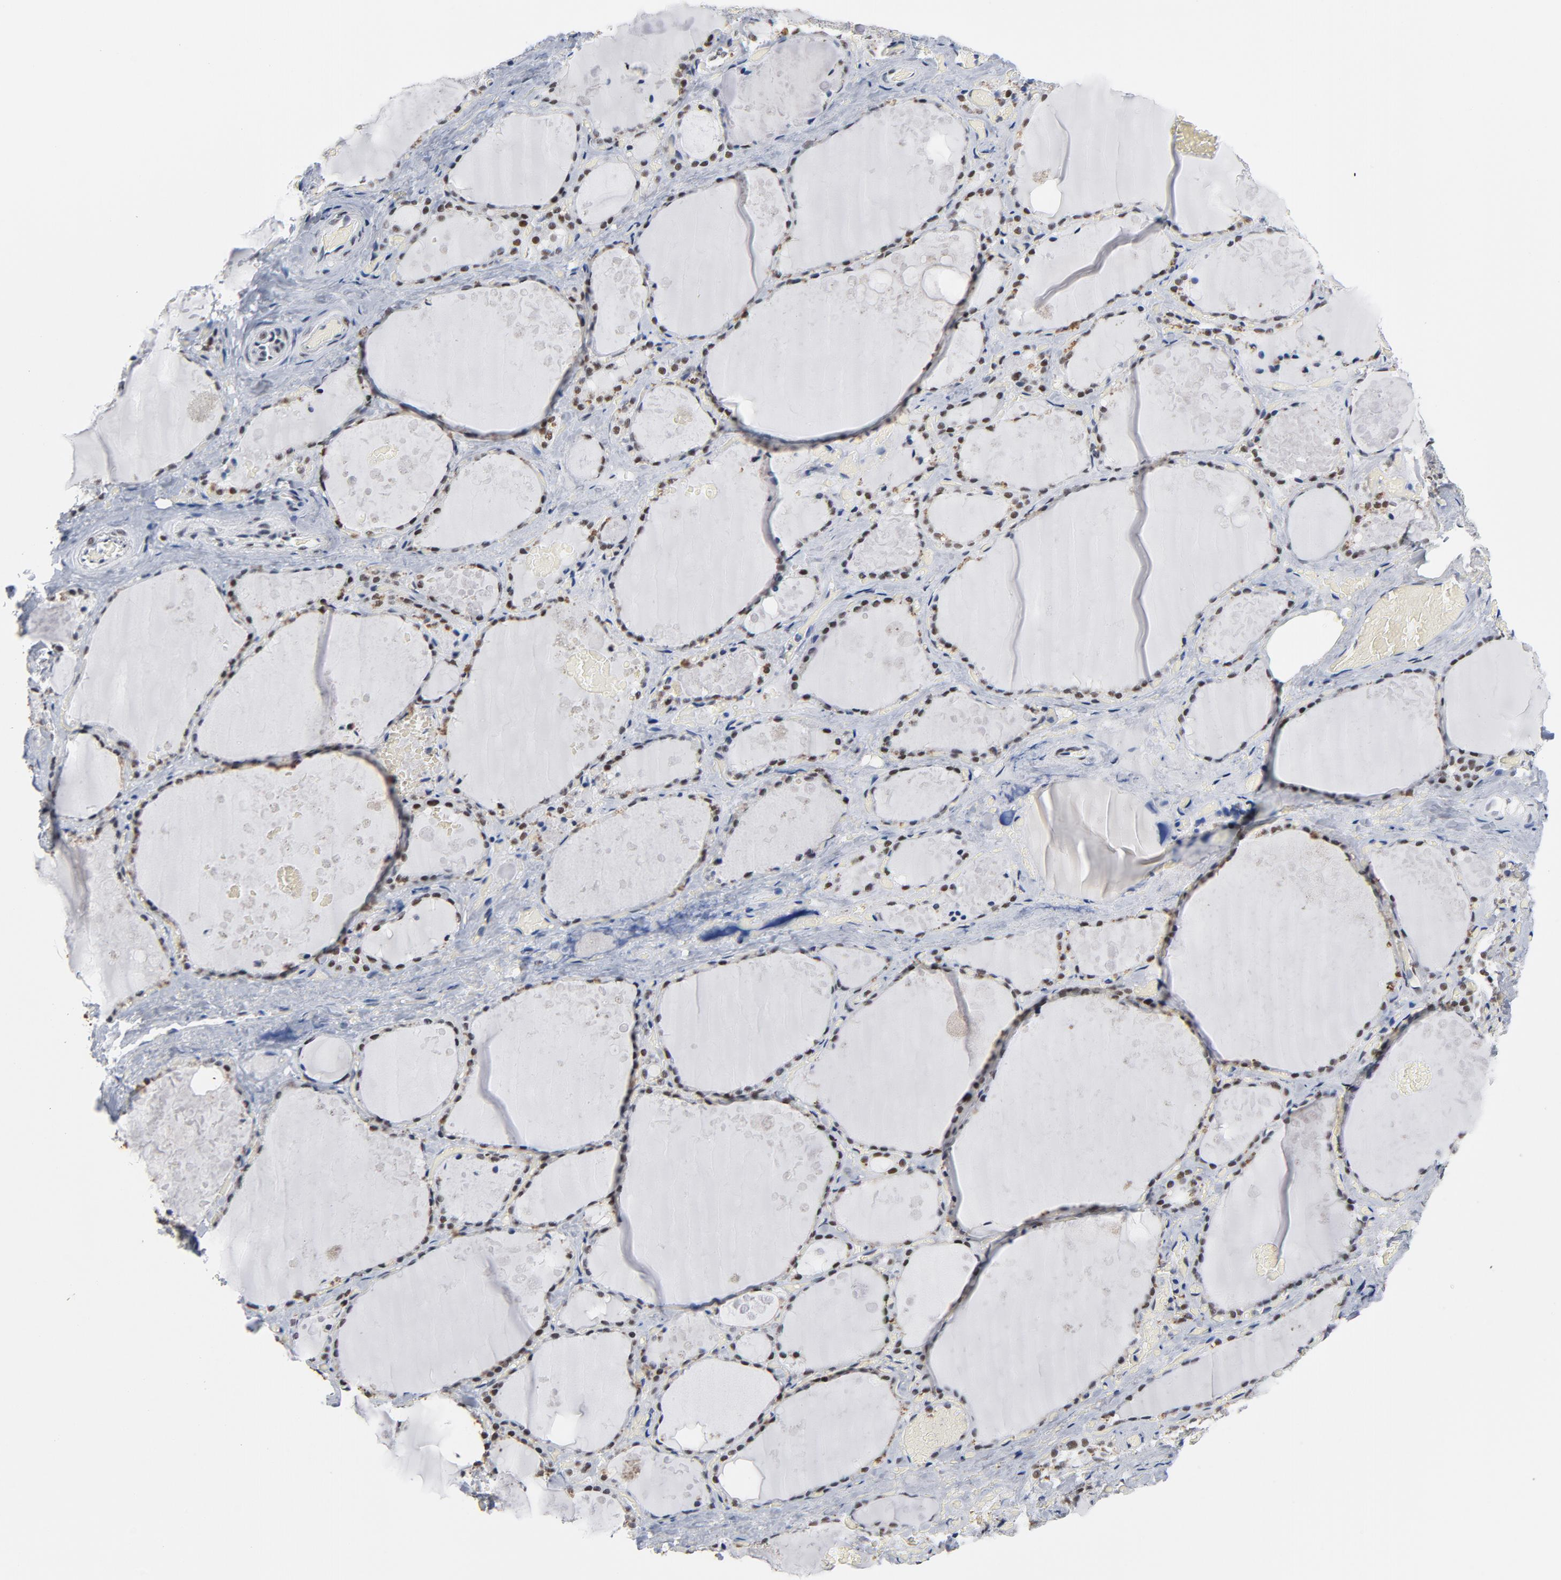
{"staining": {"intensity": "strong", "quantity": ">75%", "location": "nuclear"}, "tissue": "thyroid gland", "cell_type": "Glandular cells", "image_type": "normal", "snomed": [{"axis": "morphology", "description": "Normal tissue, NOS"}, {"axis": "topography", "description": "Thyroid gland"}], "caption": "IHC (DAB (3,3'-diaminobenzidine)) staining of benign human thyroid gland displays strong nuclear protein staining in approximately >75% of glandular cells.", "gene": "CSTF2", "patient": {"sex": "male", "age": 61}}